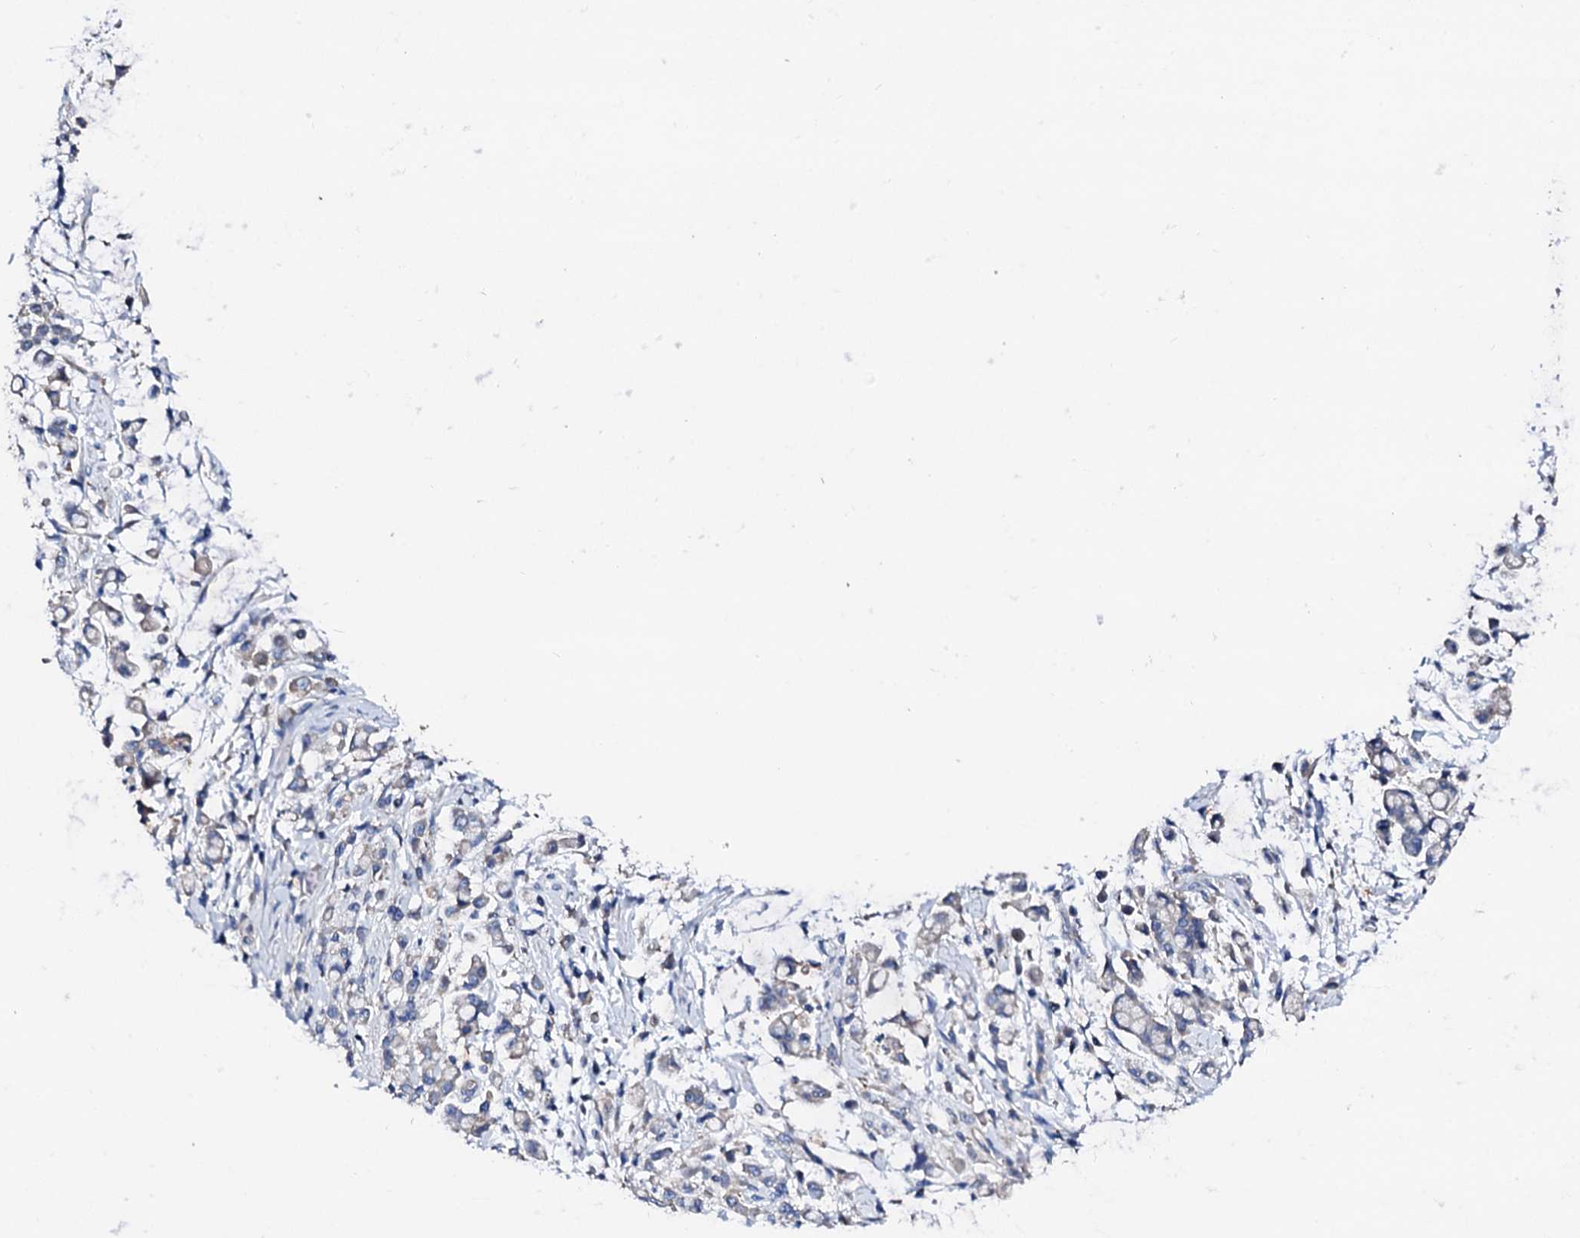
{"staining": {"intensity": "negative", "quantity": "none", "location": "none"}, "tissue": "stomach cancer", "cell_type": "Tumor cells", "image_type": "cancer", "snomed": [{"axis": "morphology", "description": "Adenocarcinoma, NOS"}, {"axis": "topography", "description": "Stomach"}], "caption": "Immunohistochemistry (IHC) image of stomach cancer (adenocarcinoma) stained for a protein (brown), which displays no staining in tumor cells.", "gene": "KLHL32", "patient": {"sex": "female", "age": 60}}